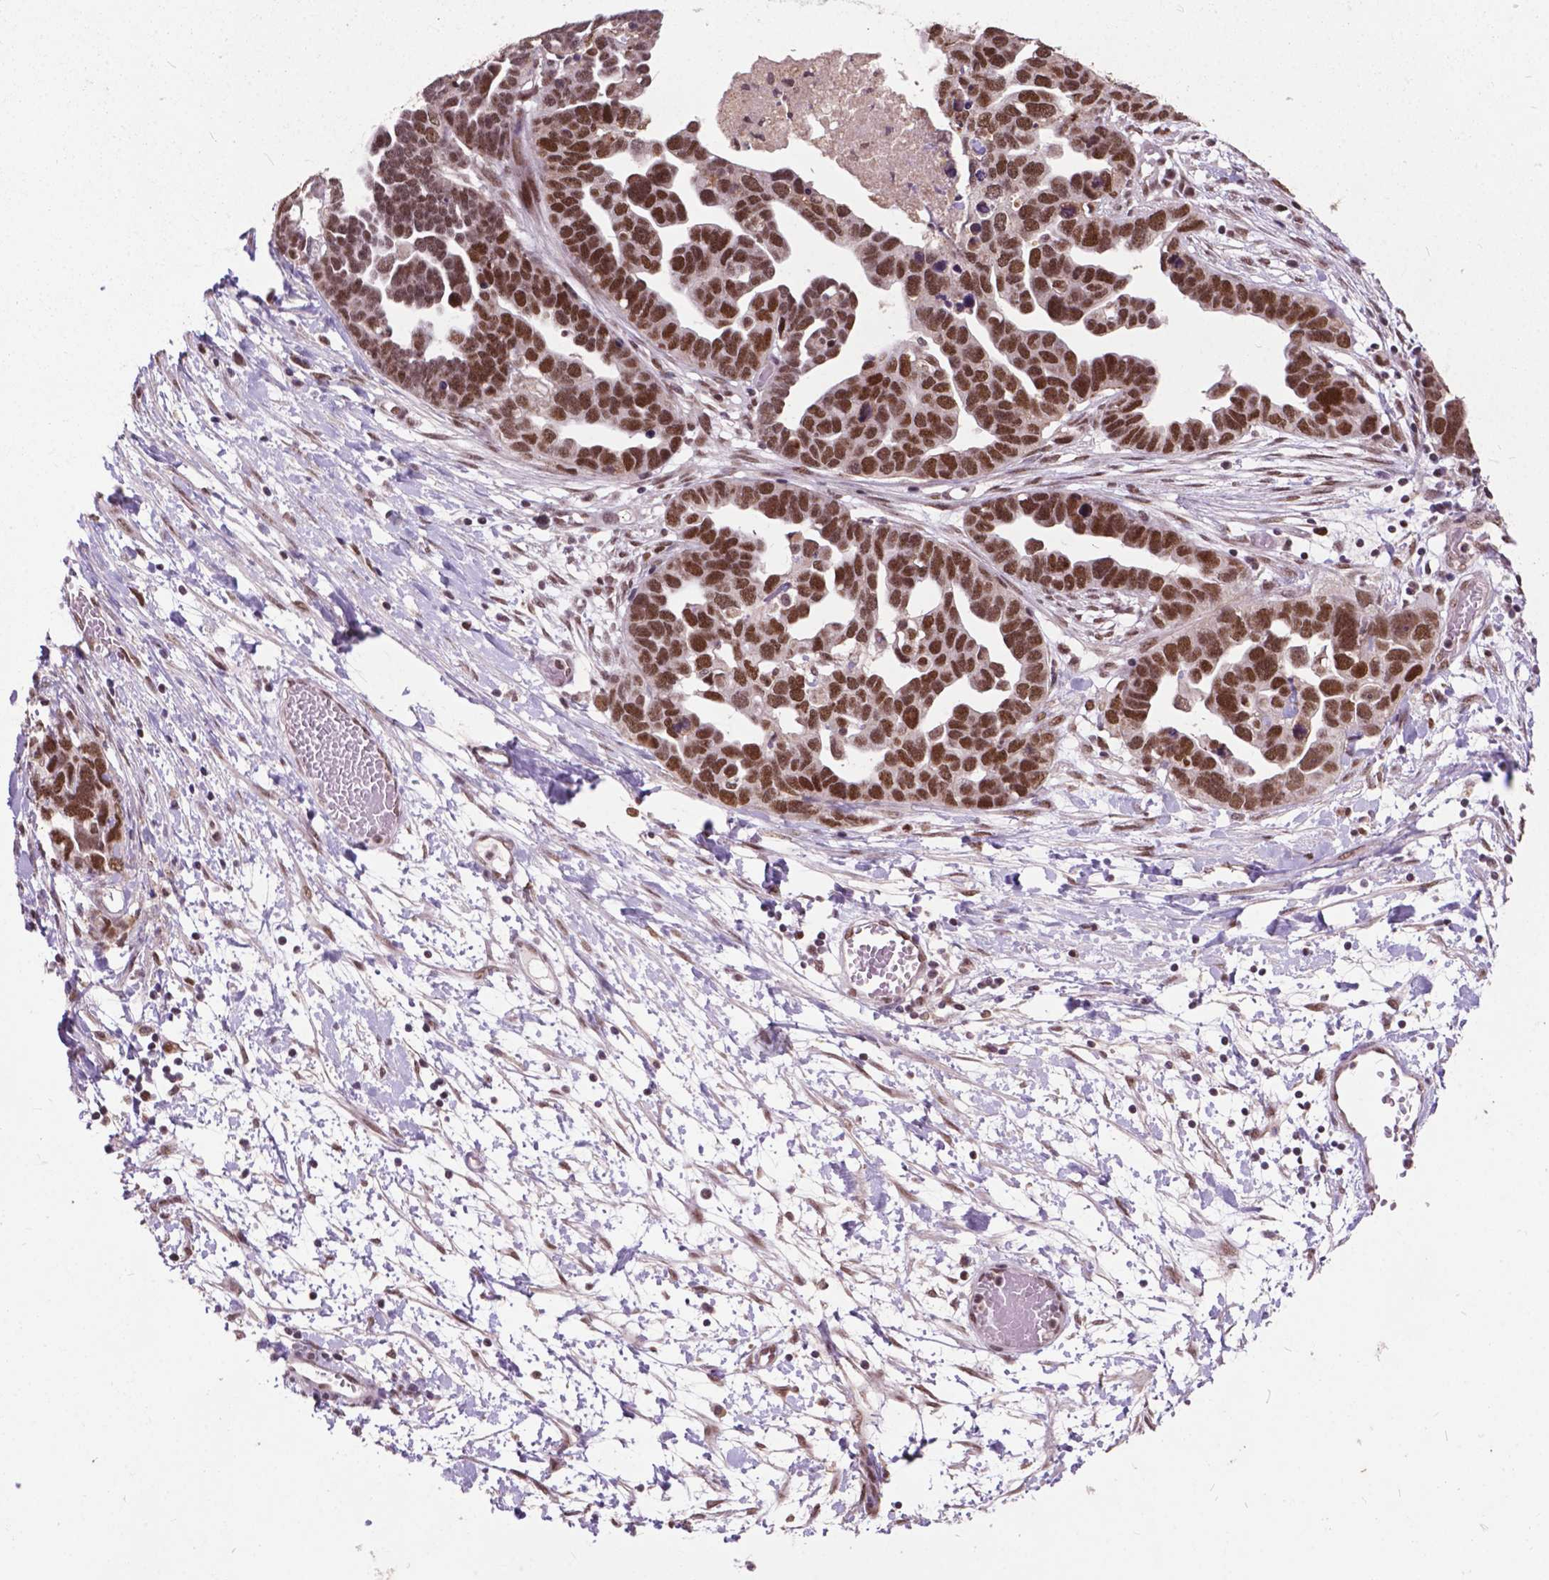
{"staining": {"intensity": "moderate", "quantity": ">75%", "location": "nuclear"}, "tissue": "ovarian cancer", "cell_type": "Tumor cells", "image_type": "cancer", "snomed": [{"axis": "morphology", "description": "Cystadenocarcinoma, serous, NOS"}, {"axis": "topography", "description": "Ovary"}], "caption": "Protein staining of ovarian cancer tissue displays moderate nuclear positivity in about >75% of tumor cells.", "gene": "MSH2", "patient": {"sex": "female", "age": 54}}